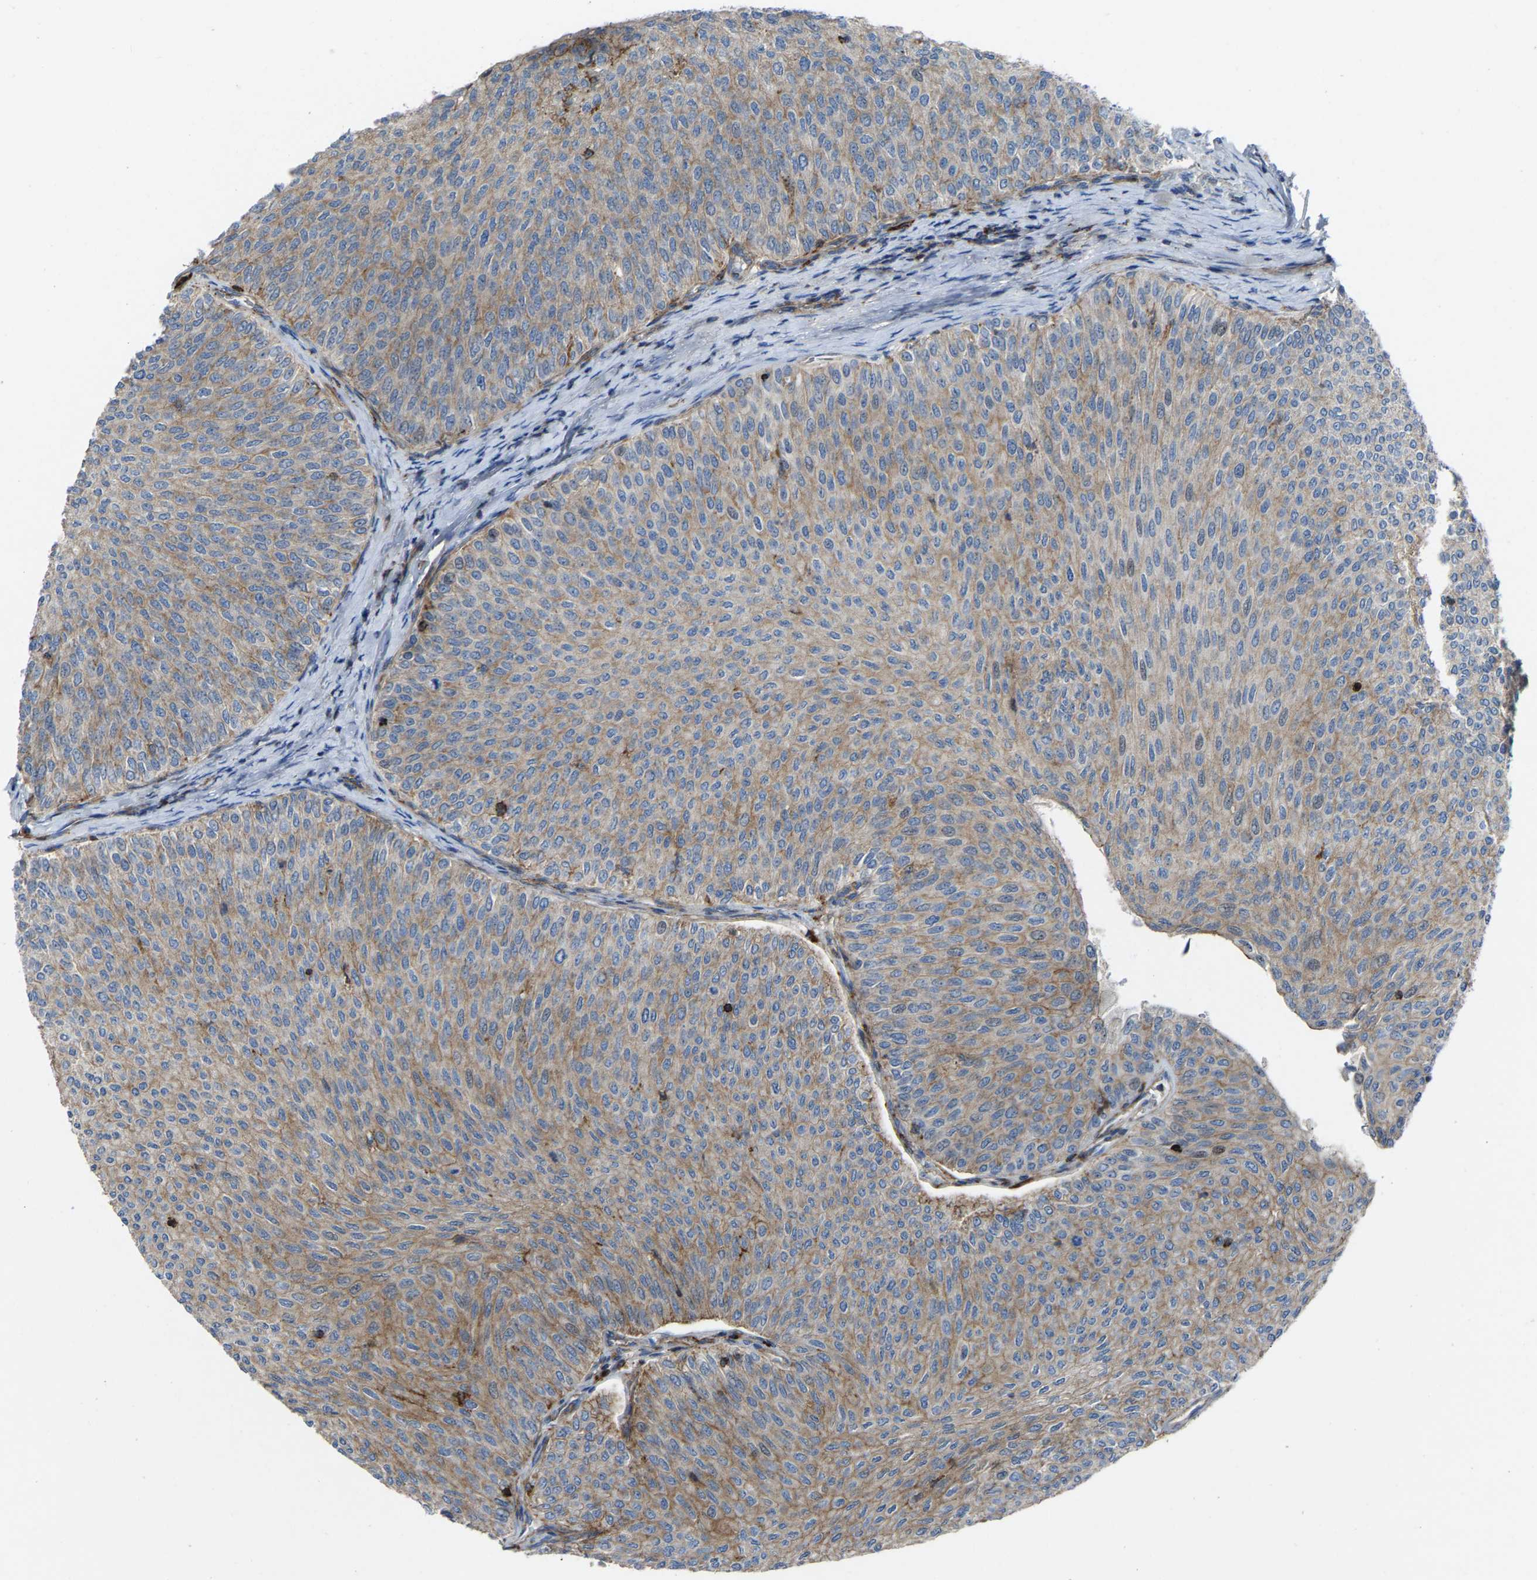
{"staining": {"intensity": "weak", "quantity": "25%-75%", "location": "cytoplasmic/membranous"}, "tissue": "urothelial cancer", "cell_type": "Tumor cells", "image_type": "cancer", "snomed": [{"axis": "morphology", "description": "Urothelial carcinoma, Low grade"}, {"axis": "topography", "description": "Urinary bladder"}], "caption": "The image displays a brown stain indicating the presence of a protein in the cytoplasmic/membranous of tumor cells in urothelial carcinoma (low-grade). (IHC, brightfield microscopy, high magnification).", "gene": "AGPAT2", "patient": {"sex": "male", "age": 78}}